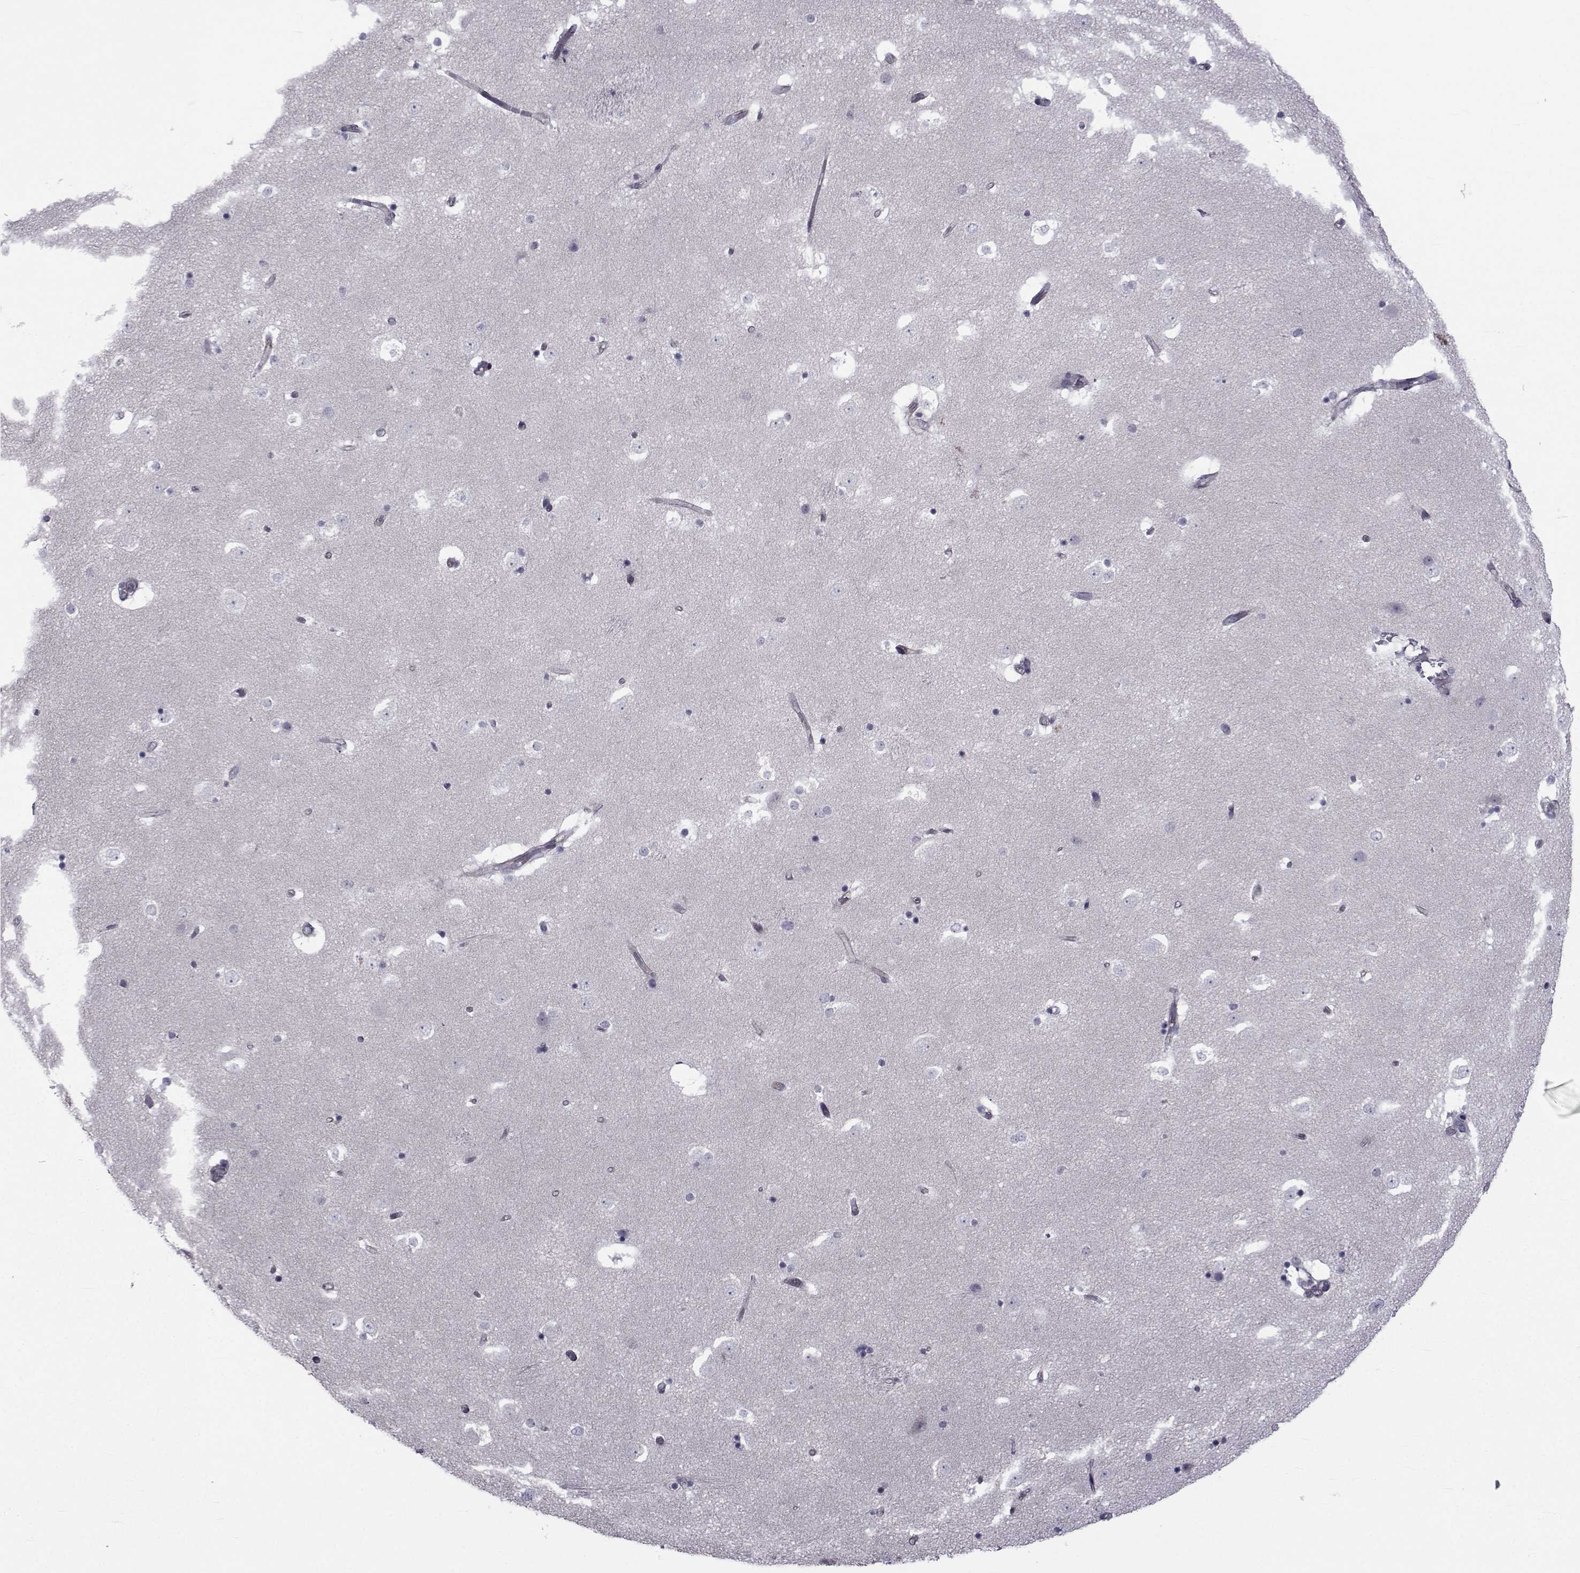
{"staining": {"intensity": "negative", "quantity": "none", "location": "none"}, "tissue": "caudate", "cell_type": "Glial cells", "image_type": "normal", "snomed": [{"axis": "morphology", "description": "Normal tissue, NOS"}, {"axis": "topography", "description": "Lateral ventricle wall"}], "caption": "Immunohistochemical staining of normal caudate exhibits no significant staining in glial cells. Brightfield microscopy of immunohistochemistry stained with DAB (3,3'-diaminobenzidine) (brown) and hematoxylin (blue), captured at high magnification.", "gene": "SLC30A10", "patient": {"sex": "male", "age": 51}}